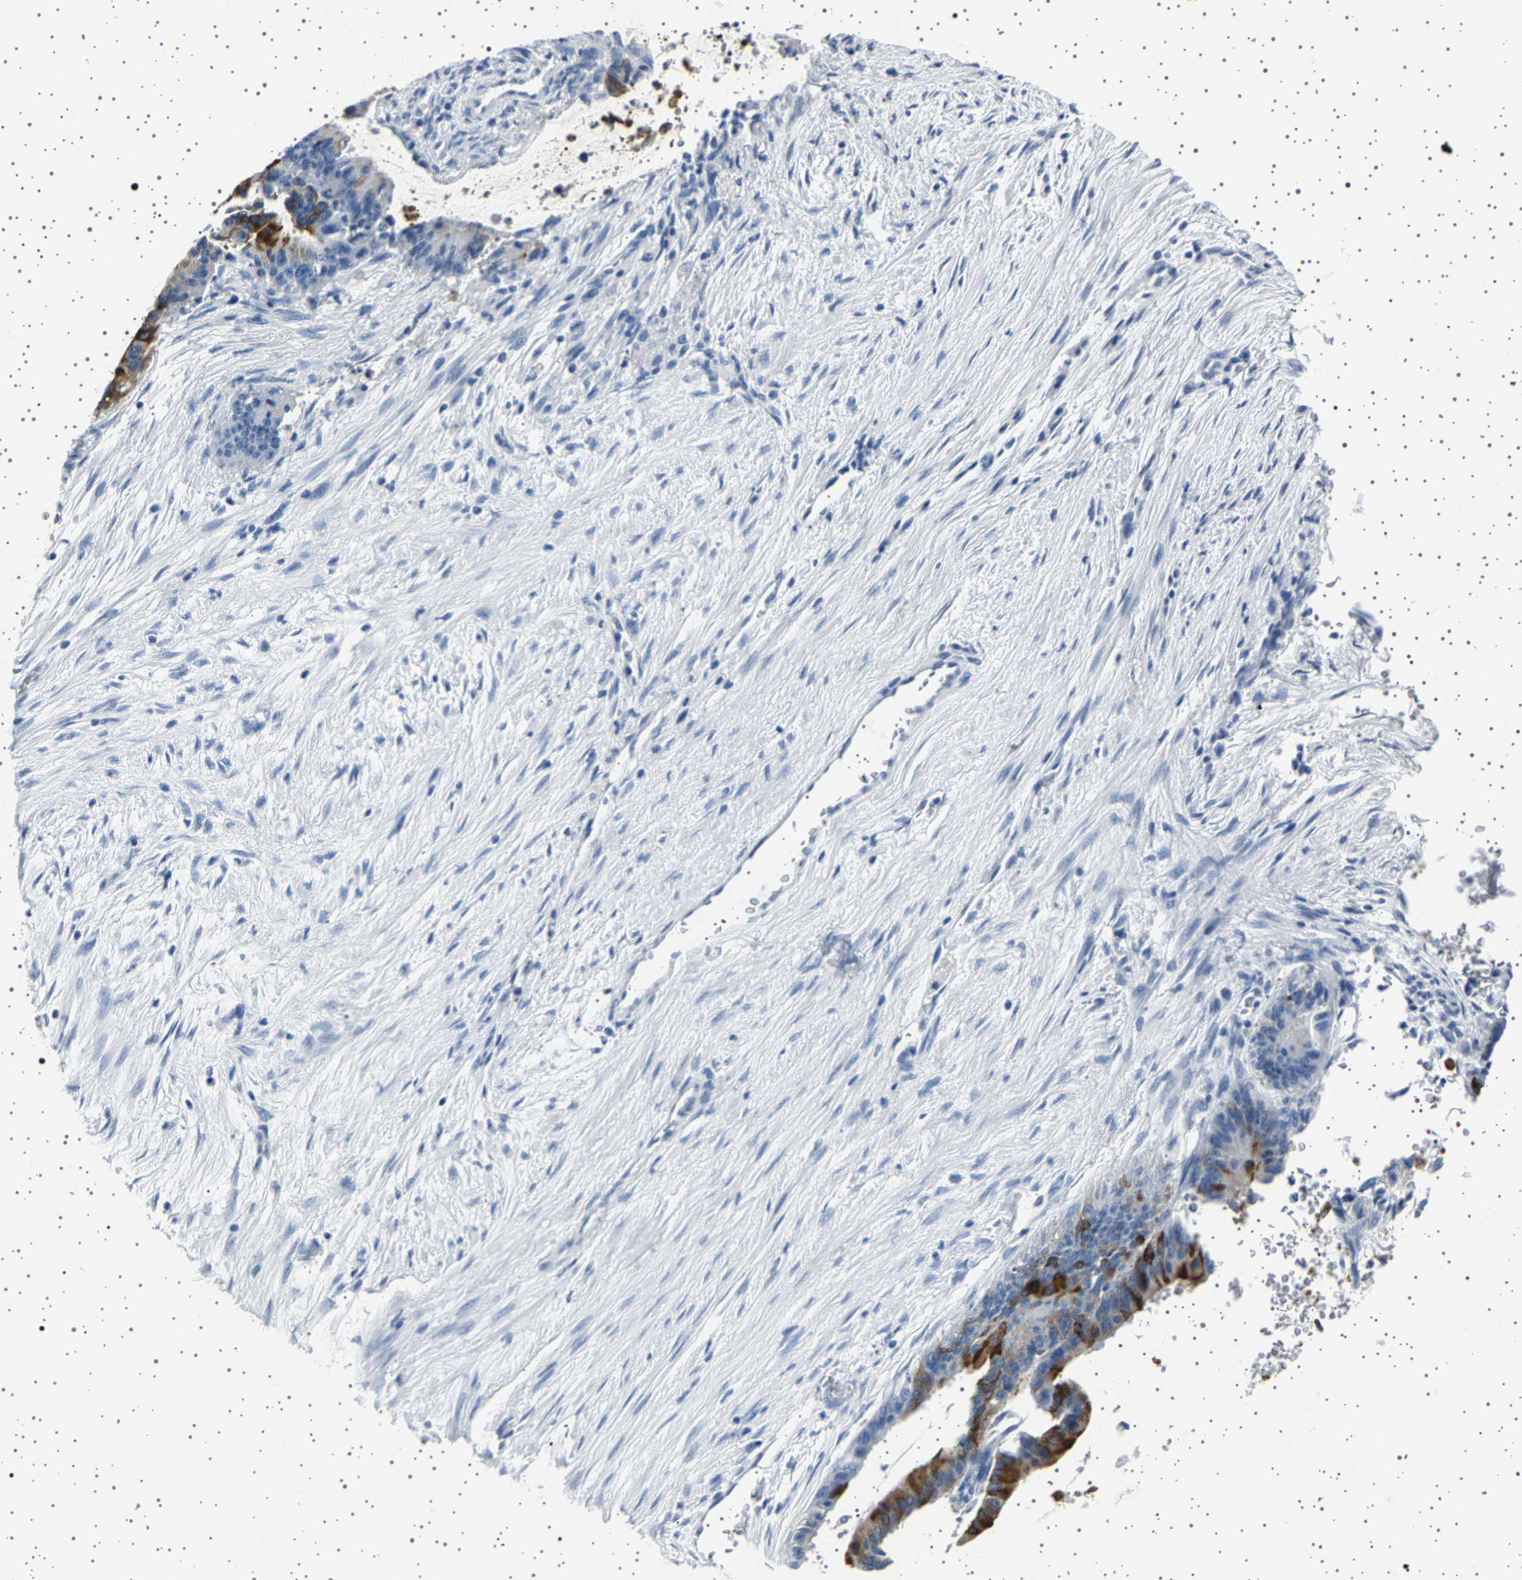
{"staining": {"intensity": "strong", "quantity": "25%-75%", "location": "cytoplasmic/membranous"}, "tissue": "liver cancer", "cell_type": "Tumor cells", "image_type": "cancer", "snomed": [{"axis": "morphology", "description": "Cholangiocarcinoma"}, {"axis": "topography", "description": "Liver"}], "caption": "About 25%-75% of tumor cells in human liver cancer (cholangiocarcinoma) show strong cytoplasmic/membranous protein staining as visualized by brown immunohistochemical staining.", "gene": "TFF3", "patient": {"sex": "female", "age": 73}}